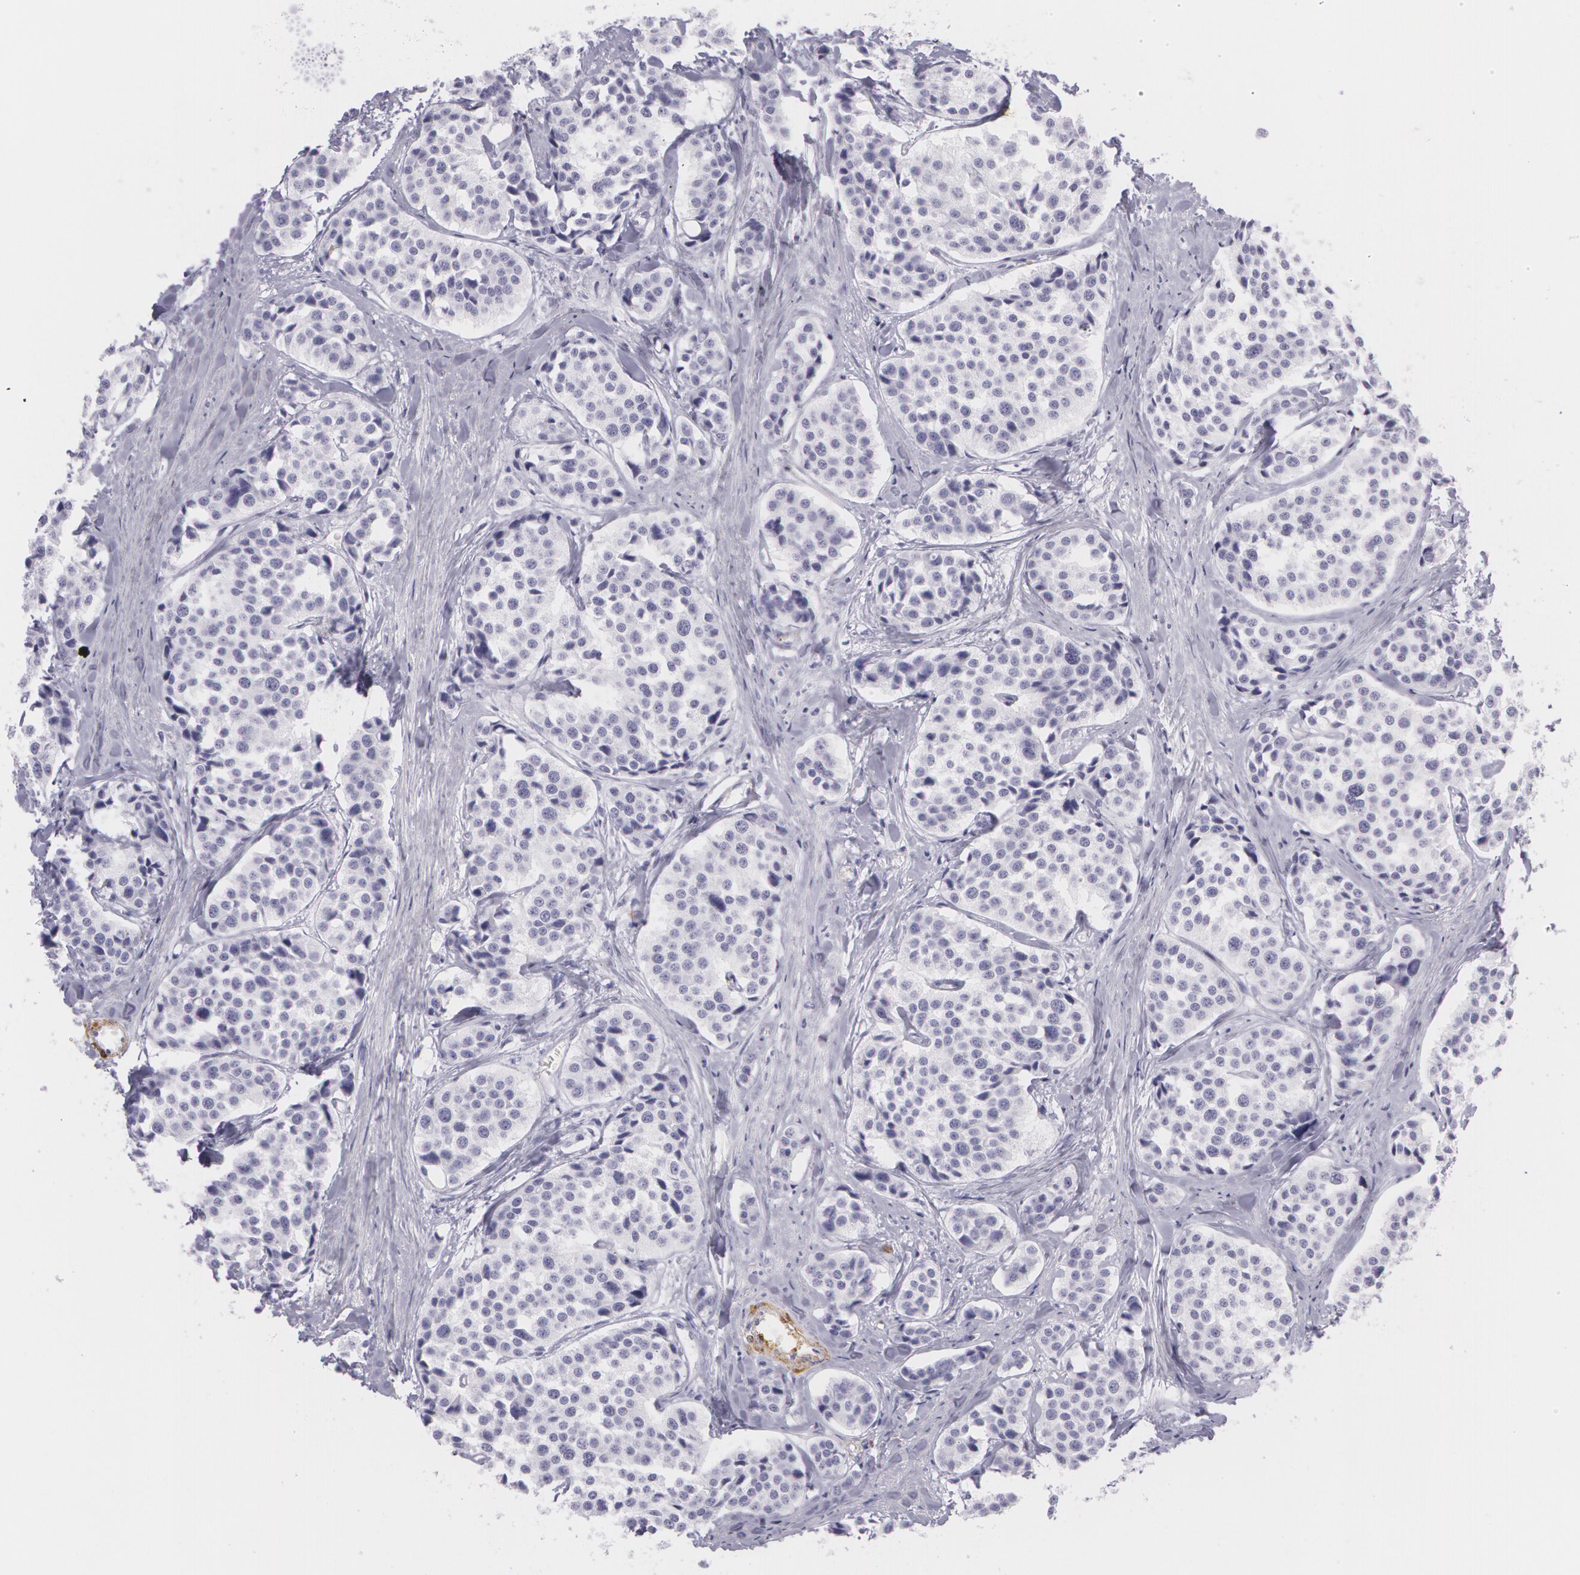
{"staining": {"intensity": "negative", "quantity": "none", "location": "none"}, "tissue": "carcinoid", "cell_type": "Tumor cells", "image_type": "cancer", "snomed": [{"axis": "morphology", "description": "Carcinoid, malignant, NOS"}, {"axis": "topography", "description": "Small intestine"}], "caption": "Human carcinoid stained for a protein using immunohistochemistry (IHC) exhibits no expression in tumor cells.", "gene": "SNCG", "patient": {"sex": "male", "age": 60}}